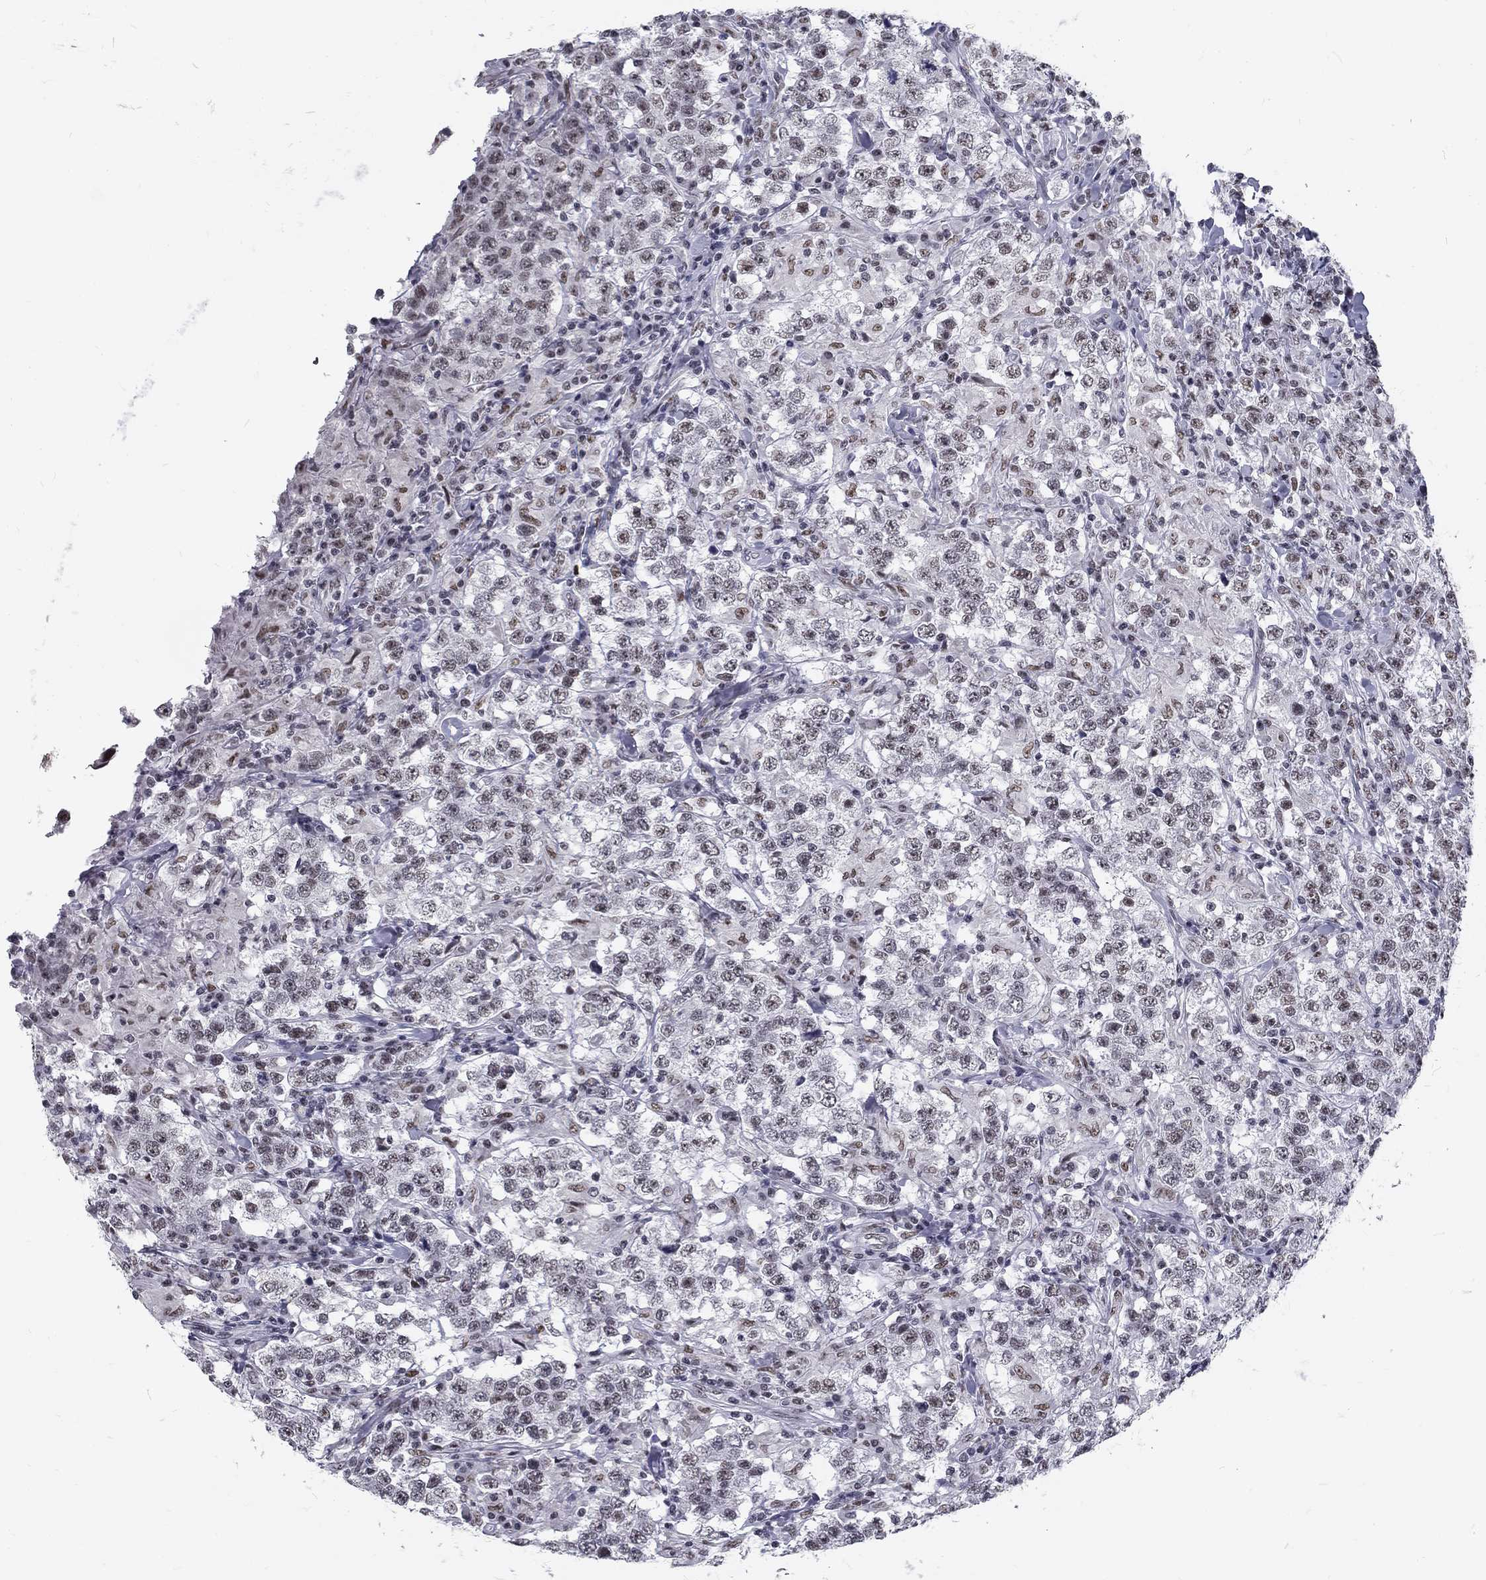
{"staining": {"intensity": "weak", "quantity": "<25%", "location": "nuclear"}, "tissue": "testis cancer", "cell_type": "Tumor cells", "image_type": "cancer", "snomed": [{"axis": "morphology", "description": "Seminoma, NOS"}, {"axis": "morphology", "description": "Carcinoma, Embryonal, NOS"}, {"axis": "topography", "description": "Testis"}], "caption": "High power microscopy image of an IHC histopathology image of embryonal carcinoma (testis), revealing no significant staining in tumor cells. (Stains: DAB immunohistochemistry with hematoxylin counter stain, Microscopy: brightfield microscopy at high magnification).", "gene": "SNORC", "patient": {"sex": "male", "age": 41}}